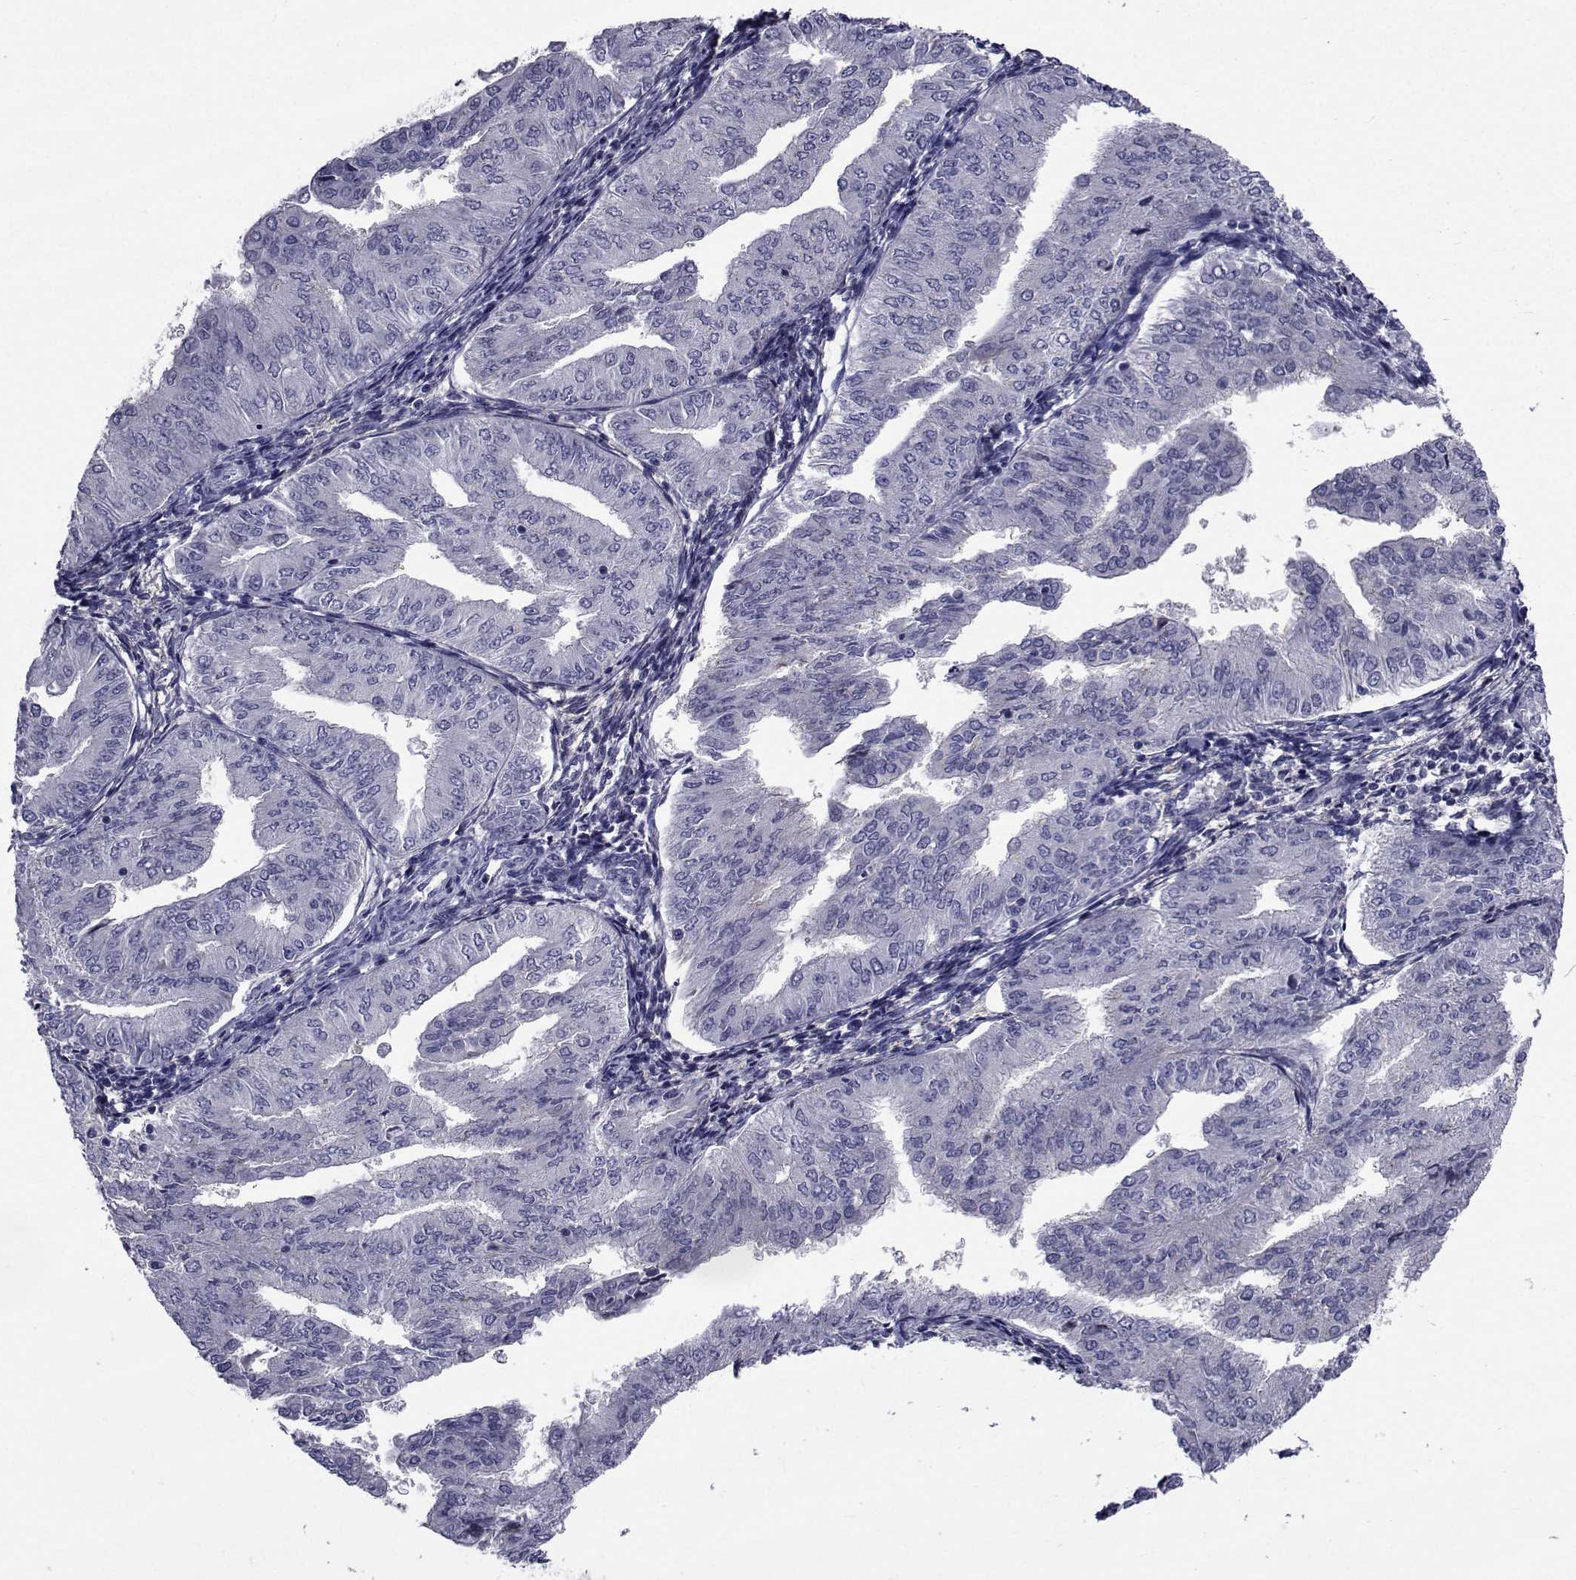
{"staining": {"intensity": "negative", "quantity": "none", "location": "none"}, "tissue": "endometrial cancer", "cell_type": "Tumor cells", "image_type": "cancer", "snomed": [{"axis": "morphology", "description": "Adenocarcinoma, NOS"}, {"axis": "topography", "description": "Endometrium"}], "caption": "An image of human adenocarcinoma (endometrial) is negative for staining in tumor cells.", "gene": "SEMA5B", "patient": {"sex": "female", "age": 53}}